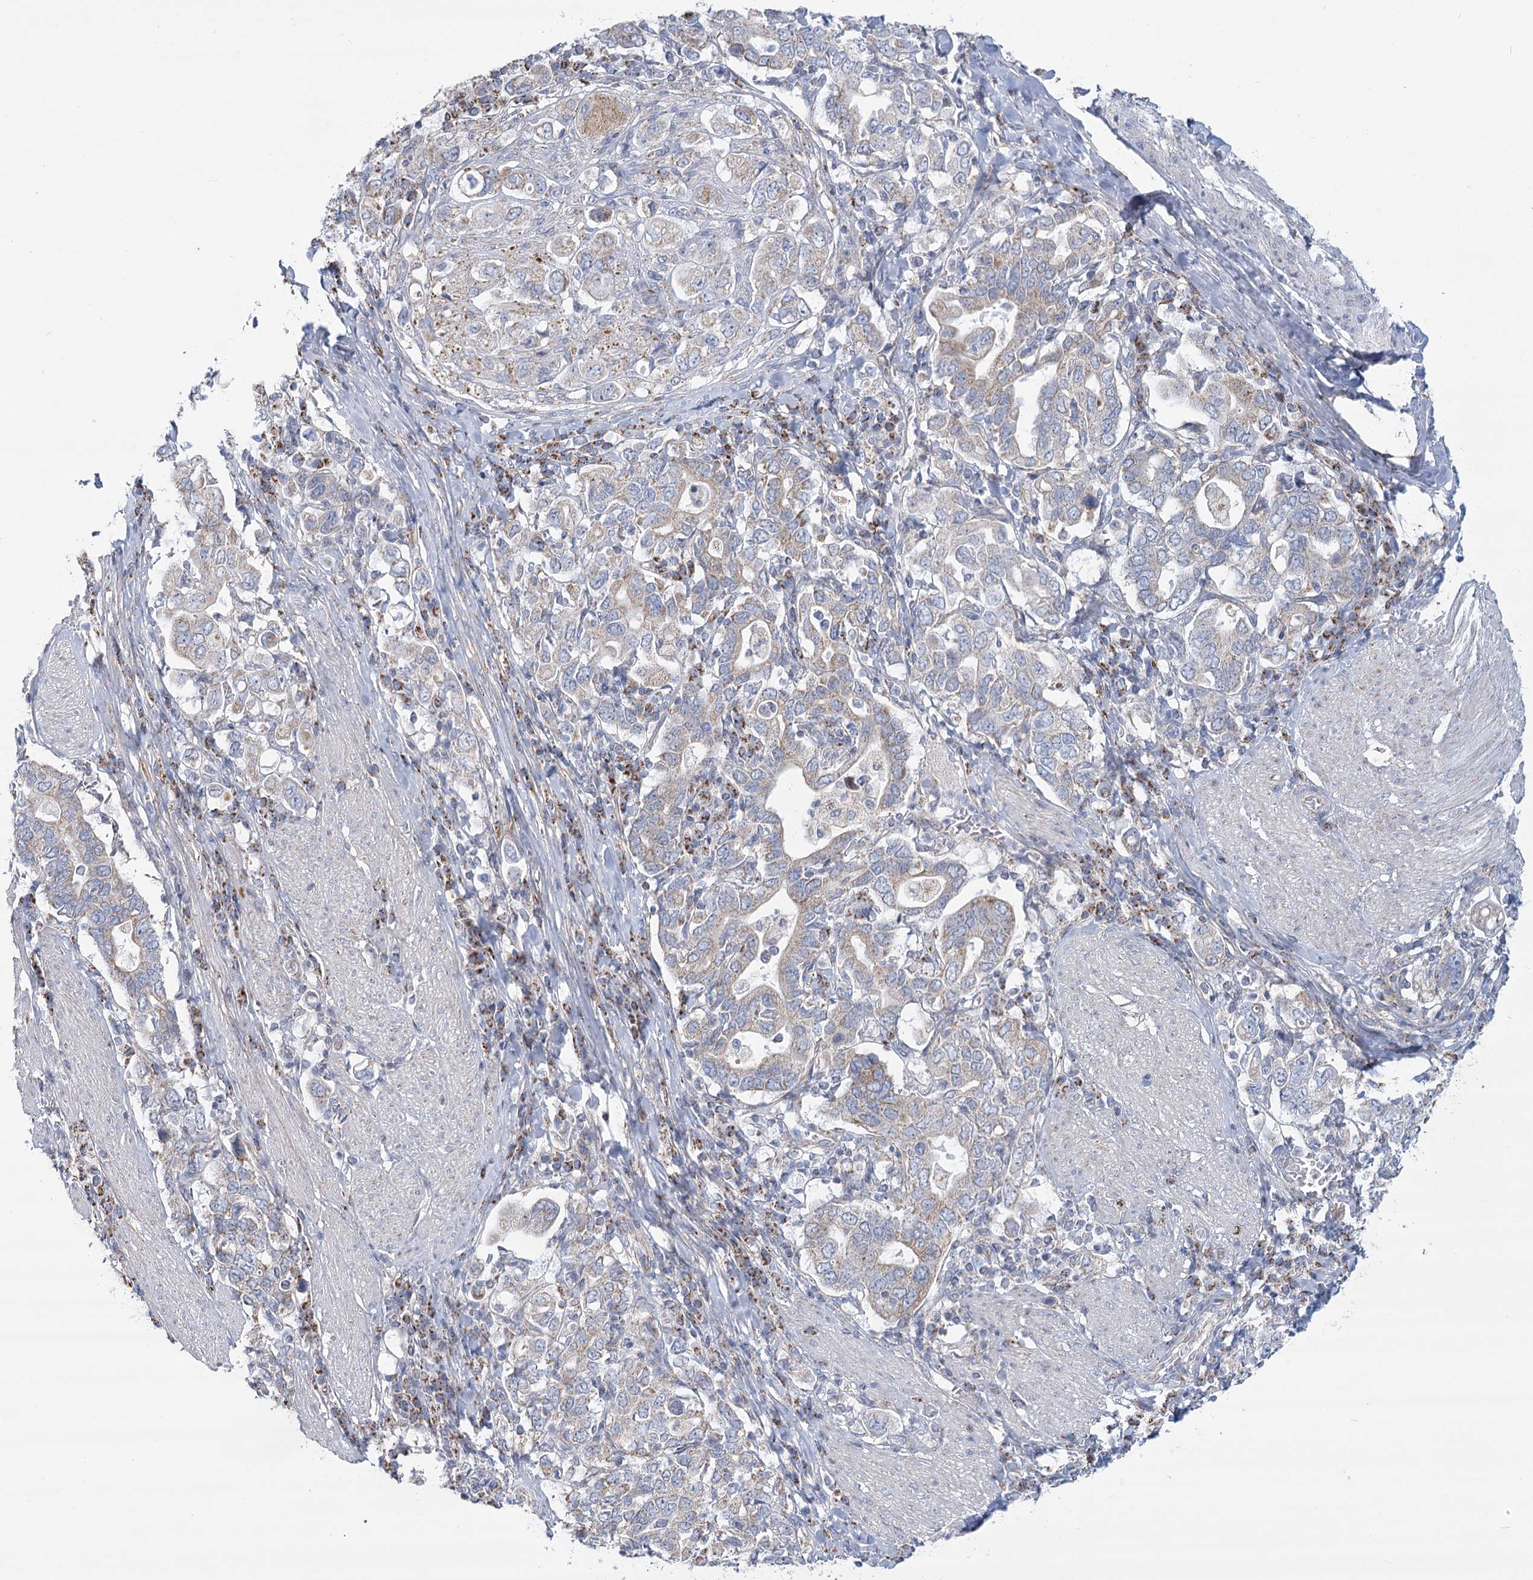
{"staining": {"intensity": "weak", "quantity": "<25%", "location": "cytoplasmic/membranous"}, "tissue": "stomach cancer", "cell_type": "Tumor cells", "image_type": "cancer", "snomed": [{"axis": "morphology", "description": "Adenocarcinoma, NOS"}, {"axis": "topography", "description": "Stomach, upper"}], "caption": "The immunohistochemistry (IHC) image has no significant staining in tumor cells of stomach cancer (adenocarcinoma) tissue.", "gene": "SNX7", "patient": {"sex": "male", "age": 62}}